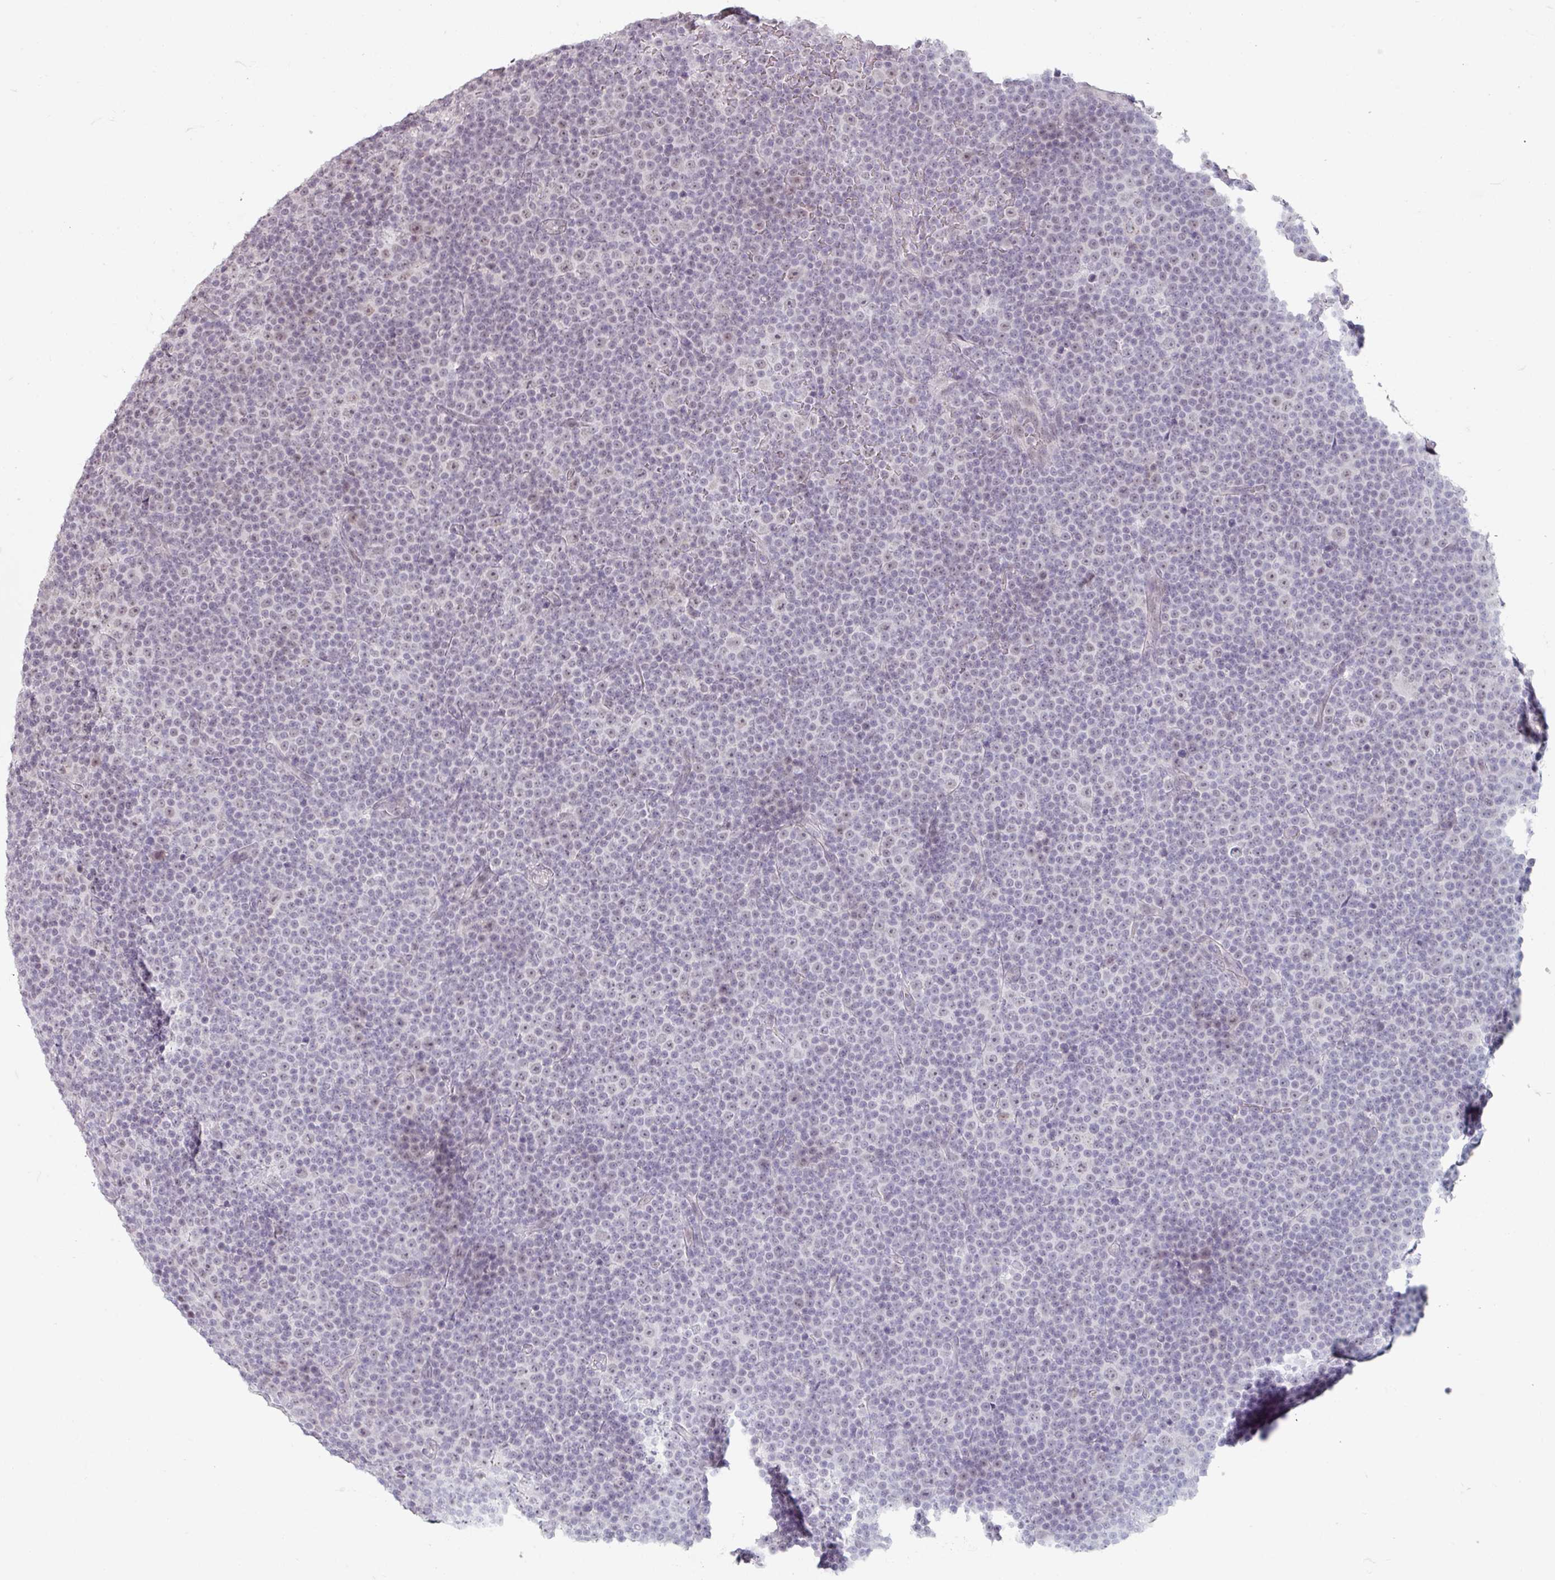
{"staining": {"intensity": "negative", "quantity": "none", "location": "none"}, "tissue": "lymphoma", "cell_type": "Tumor cells", "image_type": "cancer", "snomed": [{"axis": "morphology", "description": "Malignant lymphoma, non-Hodgkin's type, Low grade"}, {"axis": "topography", "description": "Lymph node"}], "caption": "Protein analysis of malignant lymphoma, non-Hodgkin's type (low-grade) reveals no significant positivity in tumor cells. (DAB (3,3'-diaminobenzidine) IHC visualized using brightfield microscopy, high magnification).", "gene": "SPRR1A", "patient": {"sex": "female", "age": 67}}